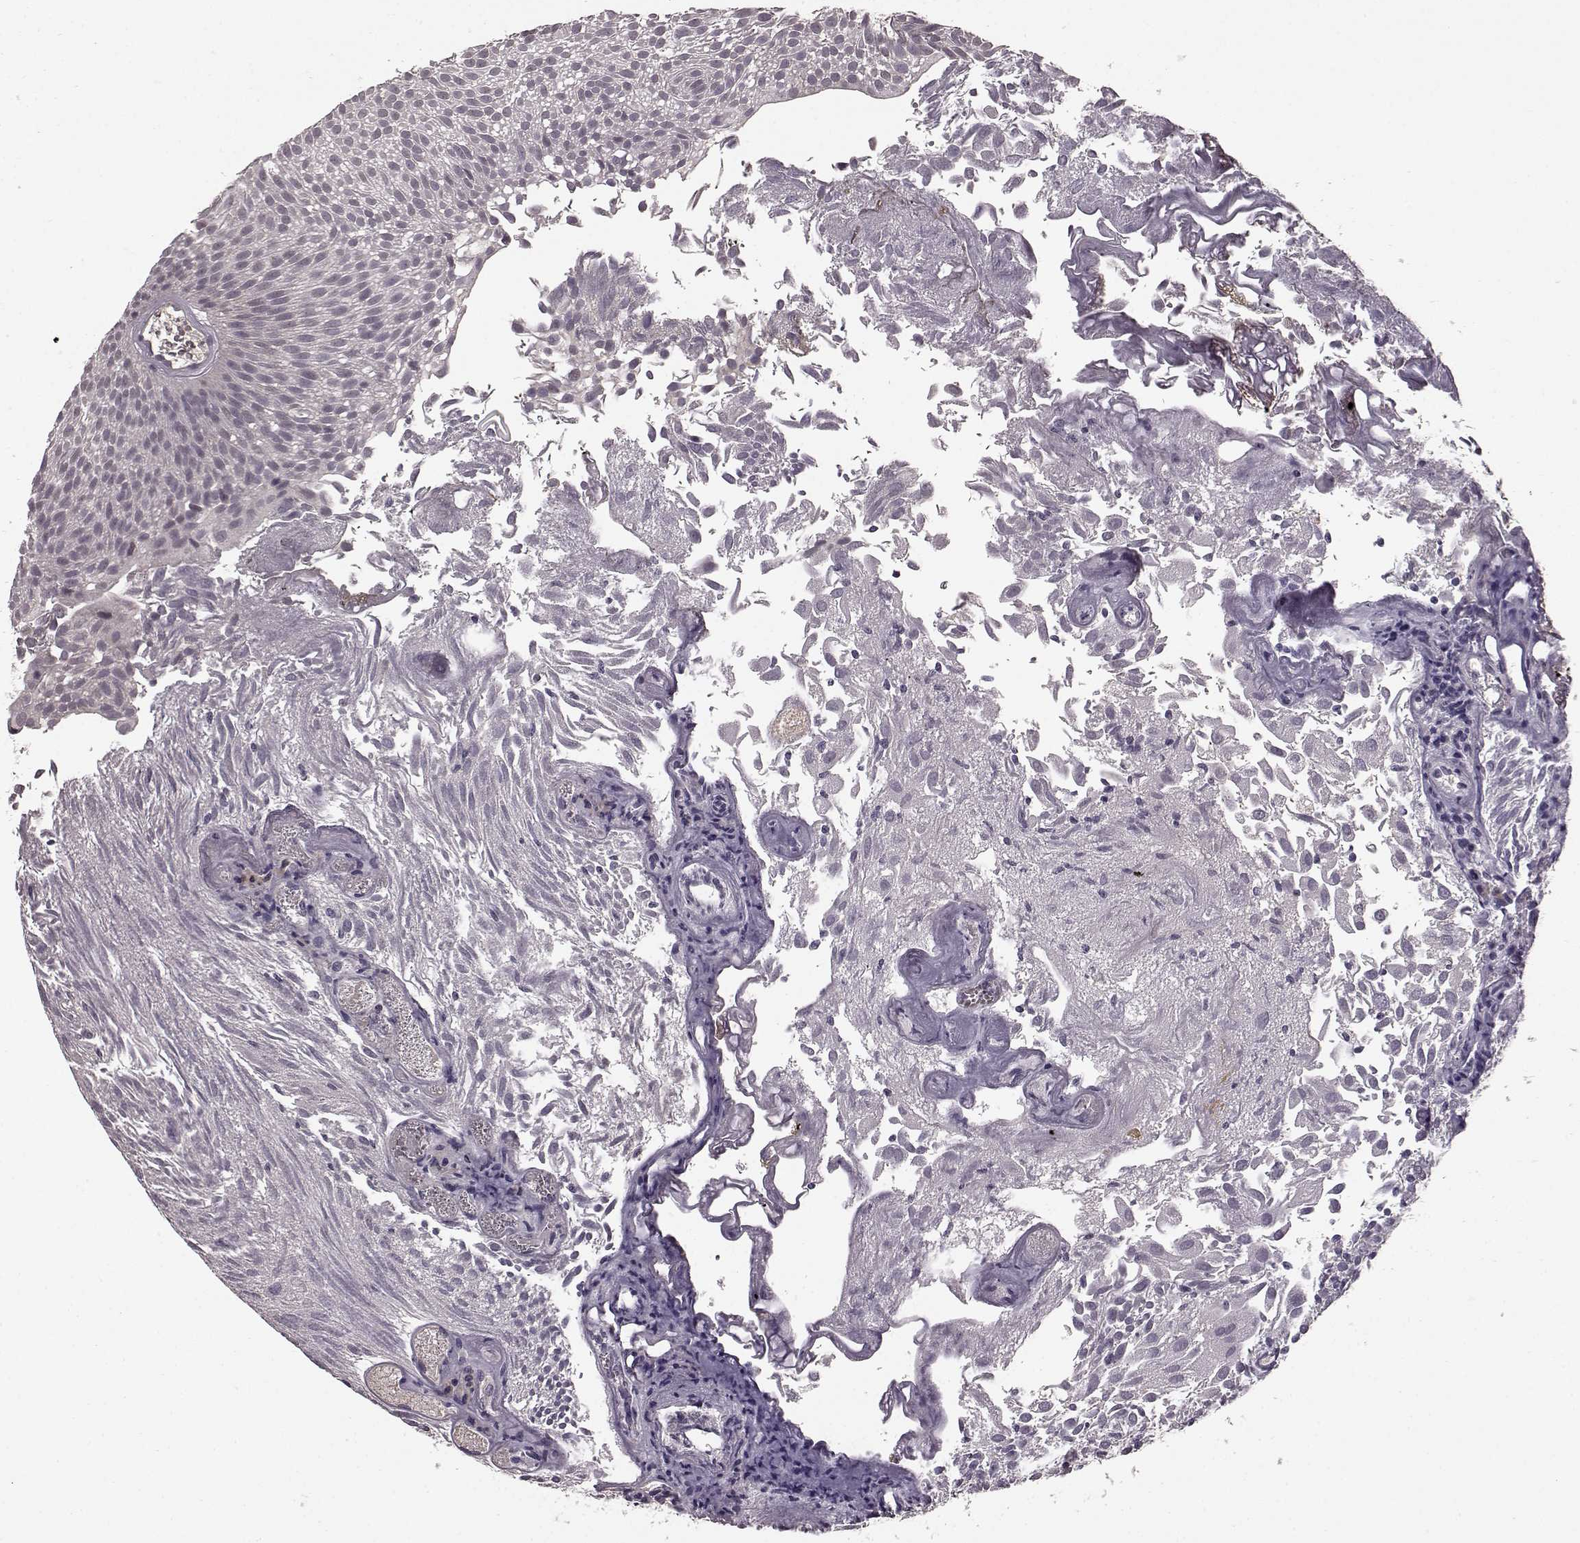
{"staining": {"intensity": "negative", "quantity": "none", "location": "none"}, "tissue": "urothelial cancer", "cell_type": "Tumor cells", "image_type": "cancer", "snomed": [{"axis": "morphology", "description": "Urothelial carcinoma, Low grade"}, {"axis": "topography", "description": "Urinary bladder"}], "caption": "This is an IHC micrograph of low-grade urothelial carcinoma. There is no positivity in tumor cells.", "gene": "NRL", "patient": {"sex": "male", "age": 52}}